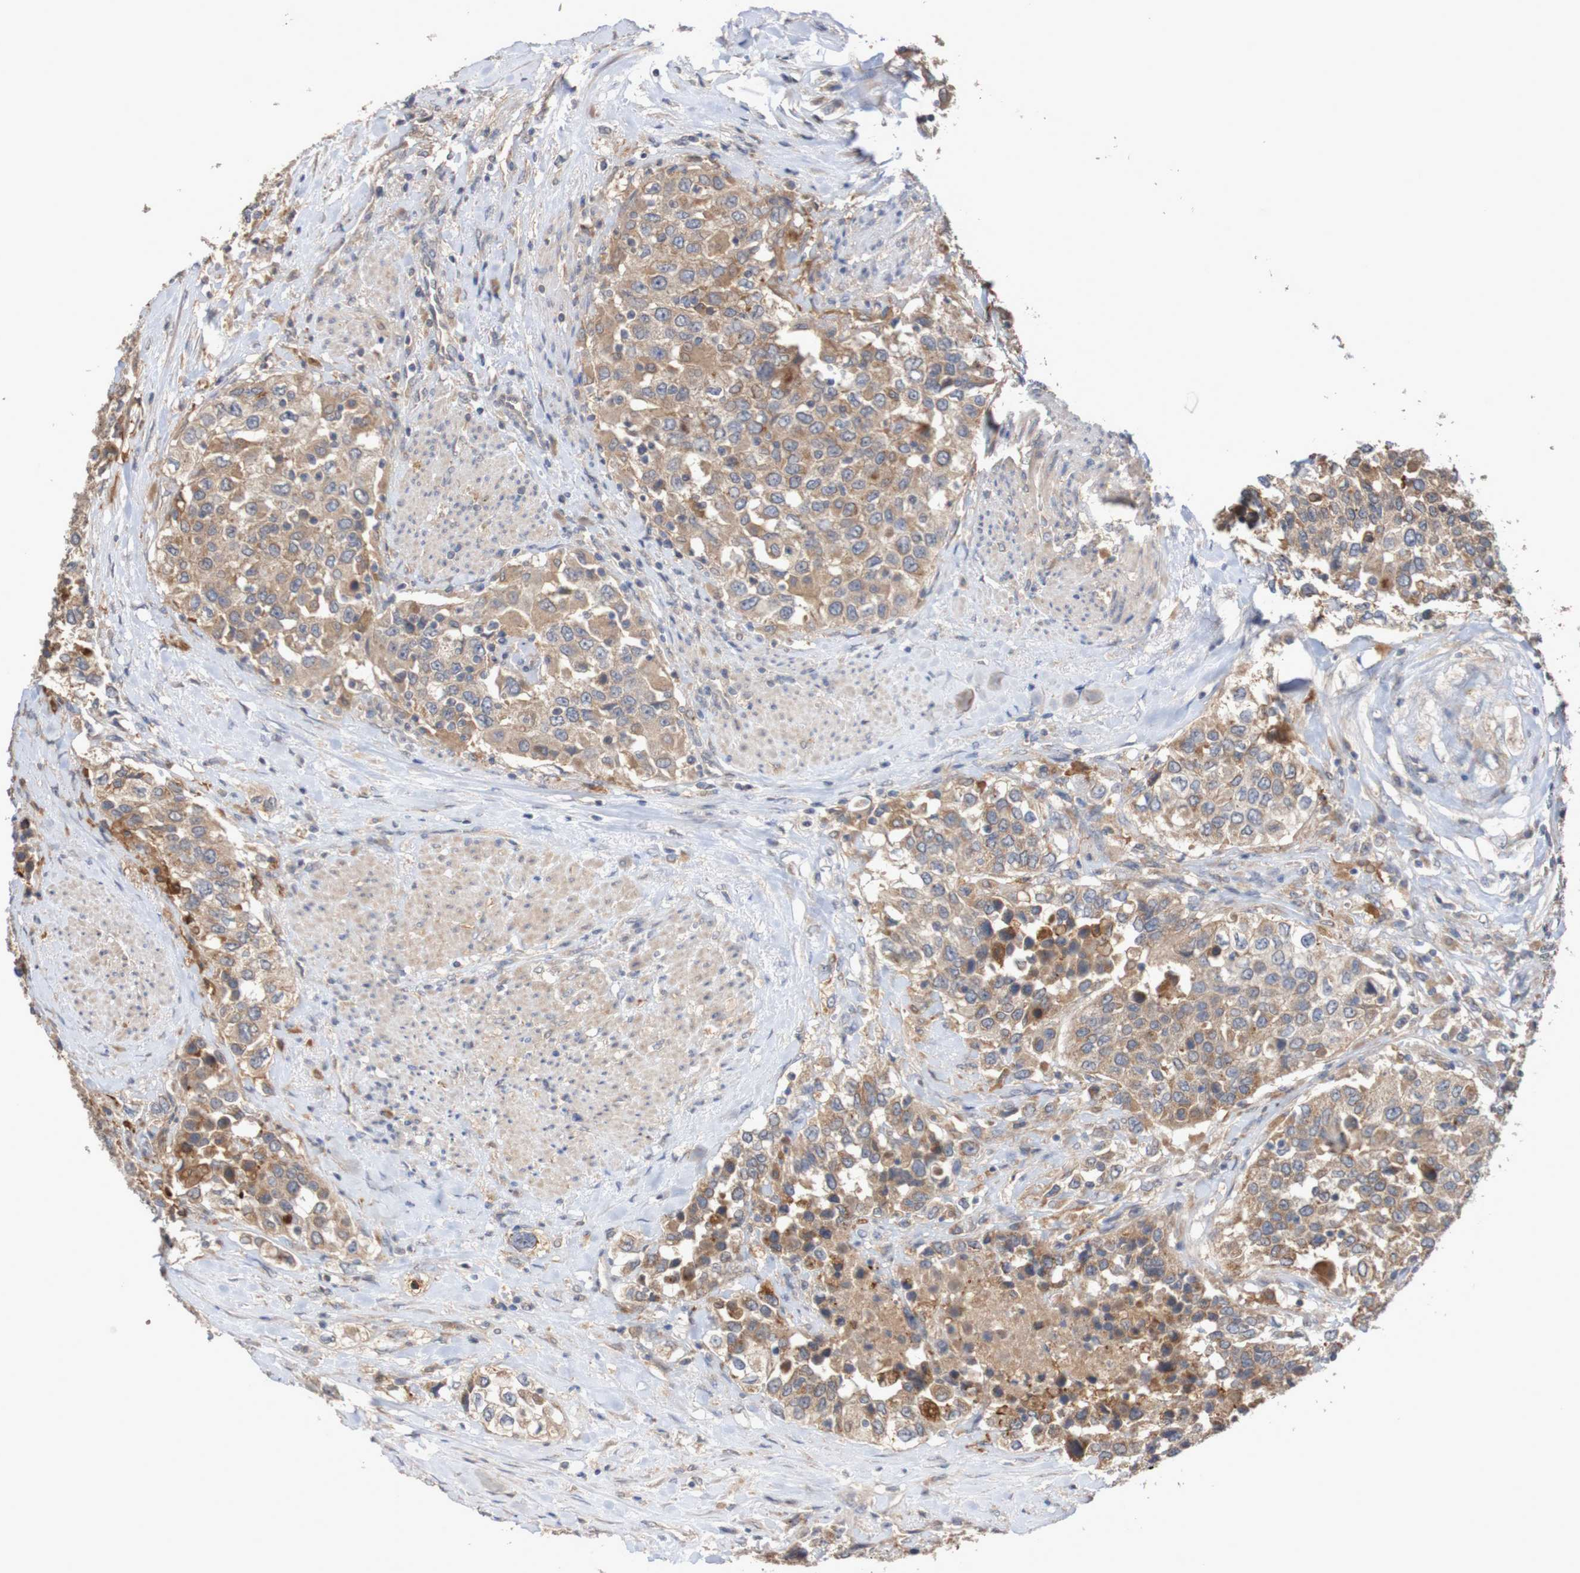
{"staining": {"intensity": "moderate", "quantity": ">75%", "location": "cytoplasmic/membranous"}, "tissue": "urothelial cancer", "cell_type": "Tumor cells", "image_type": "cancer", "snomed": [{"axis": "morphology", "description": "Urothelial carcinoma, High grade"}, {"axis": "topography", "description": "Urinary bladder"}], "caption": "Moderate cytoplasmic/membranous expression is seen in approximately >75% of tumor cells in urothelial cancer.", "gene": "PHYH", "patient": {"sex": "female", "age": 80}}